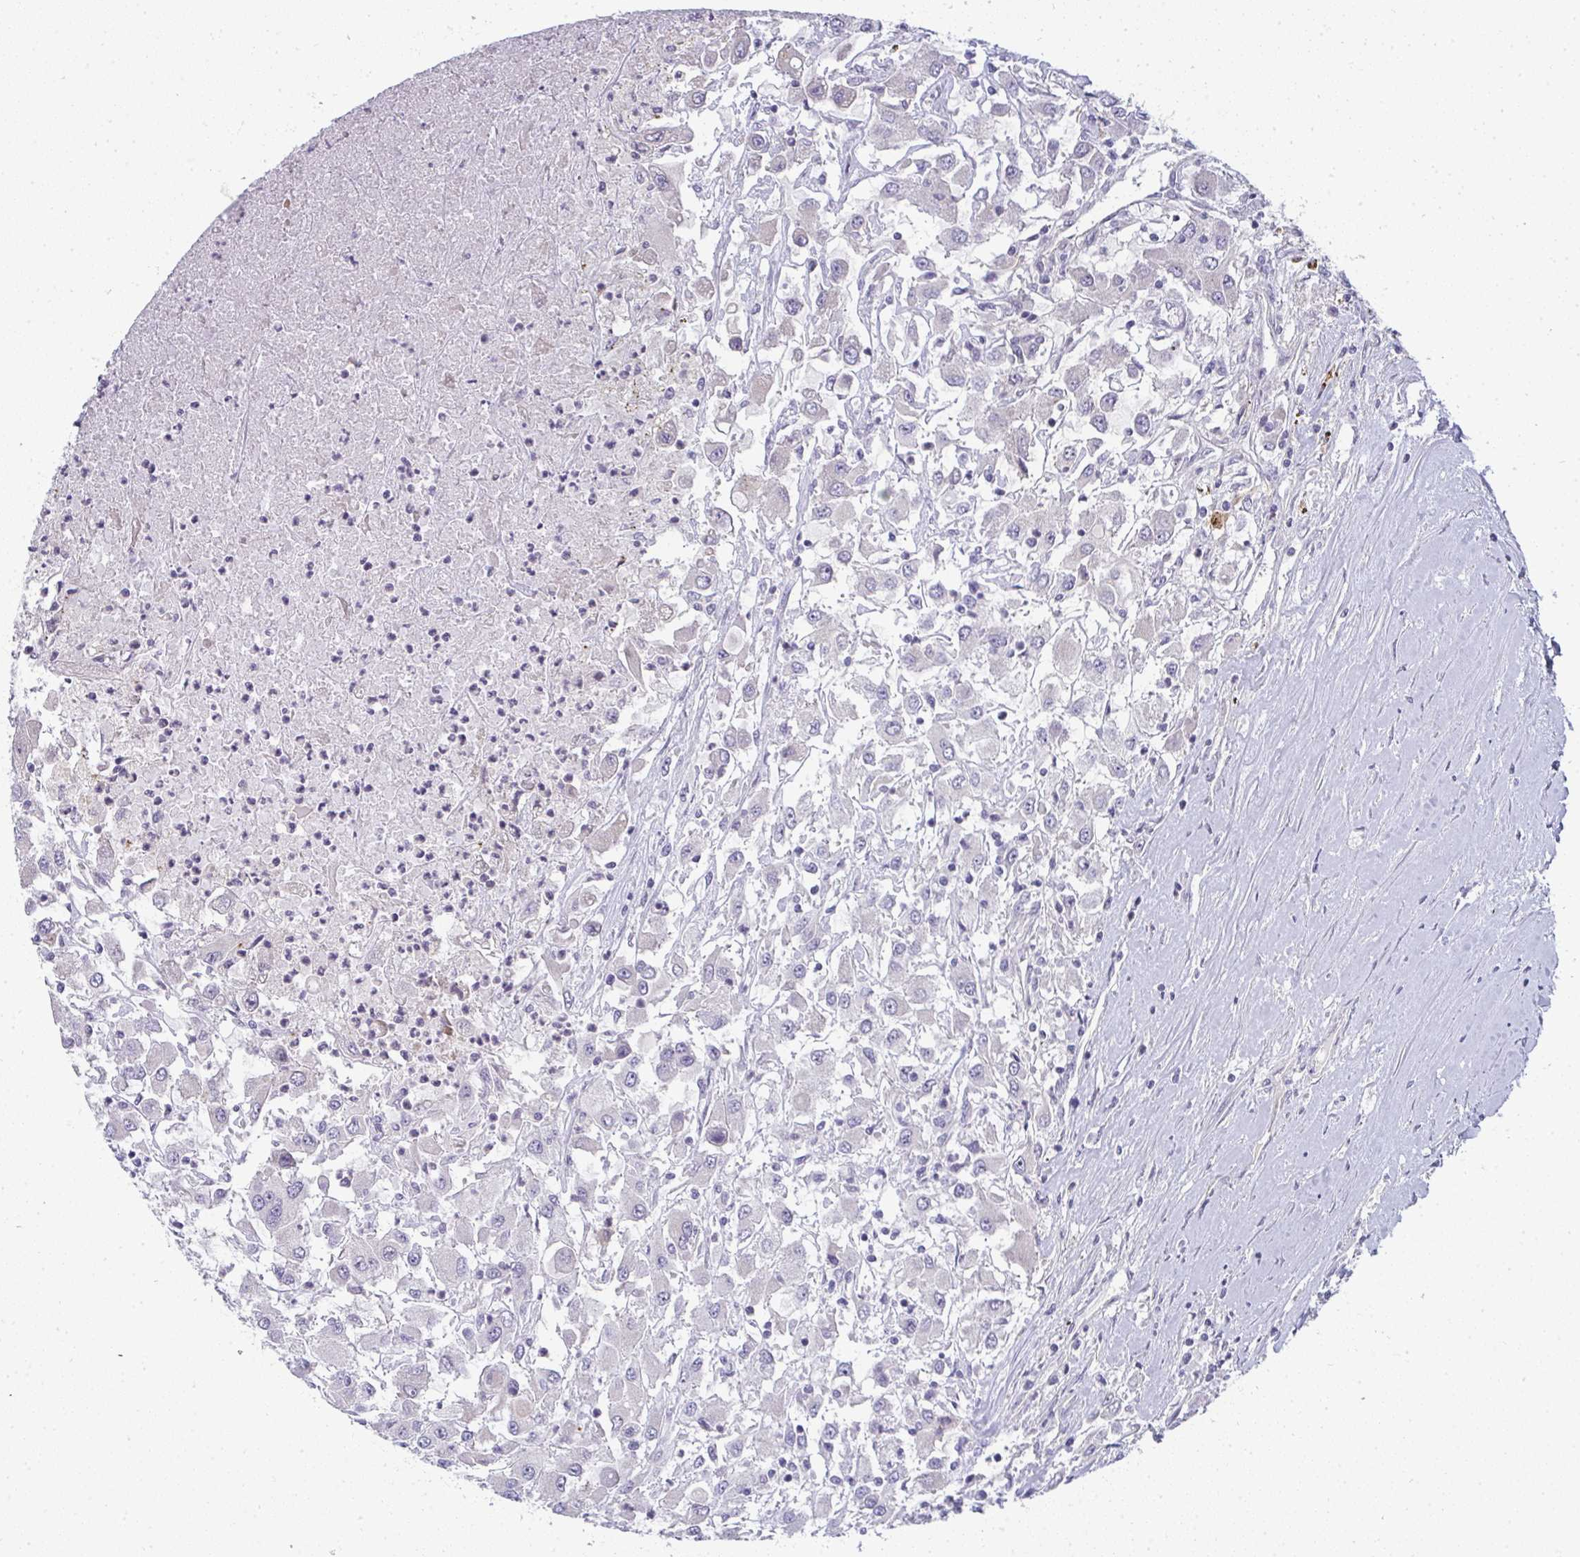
{"staining": {"intensity": "negative", "quantity": "none", "location": "none"}, "tissue": "renal cancer", "cell_type": "Tumor cells", "image_type": "cancer", "snomed": [{"axis": "morphology", "description": "Adenocarcinoma, NOS"}, {"axis": "topography", "description": "Kidney"}], "caption": "High magnification brightfield microscopy of renal adenocarcinoma stained with DAB (brown) and counterstained with hematoxylin (blue): tumor cells show no significant staining.", "gene": "SHB", "patient": {"sex": "female", "age": 67}}